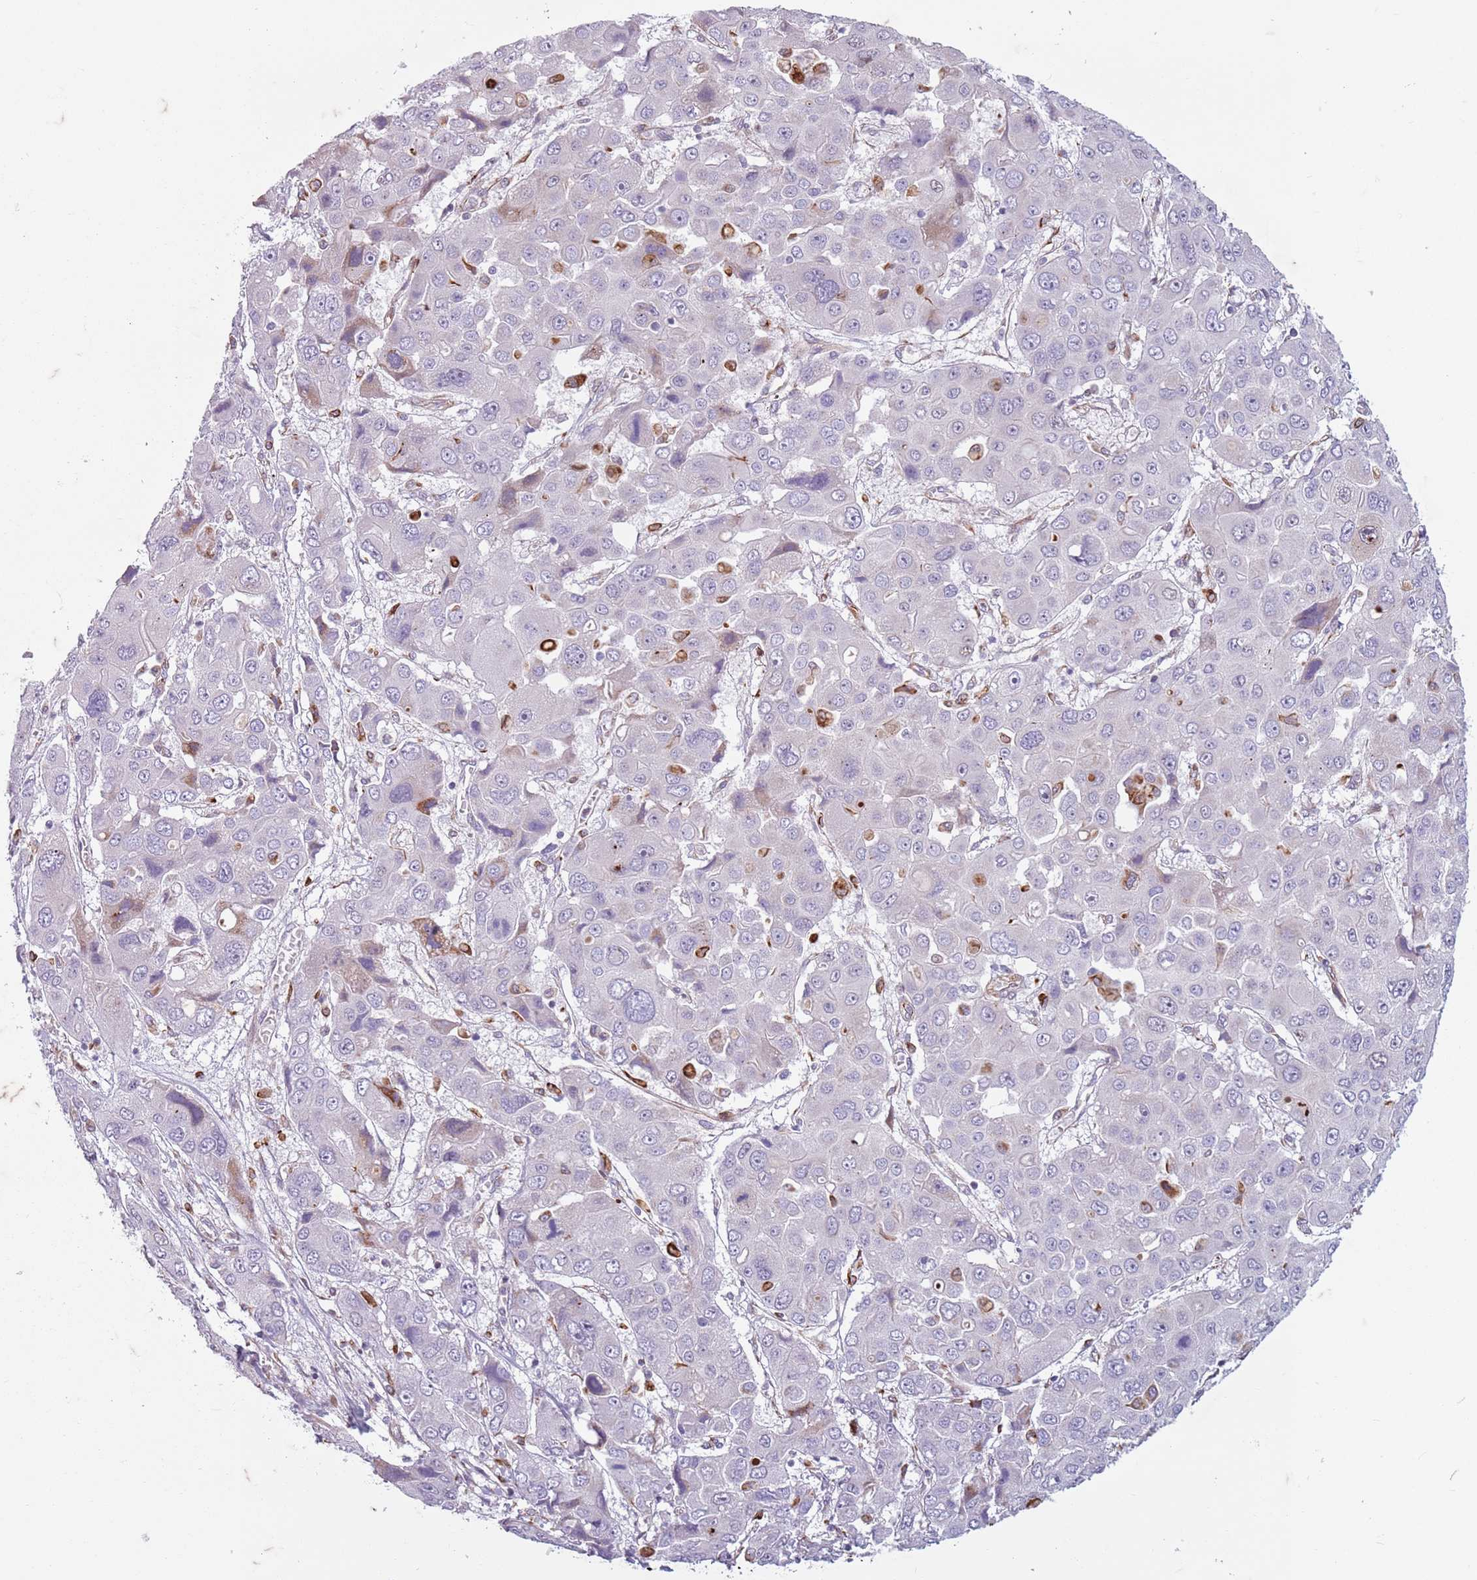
{"staining": {"intensity": "negative", "quantity": "none", "location": "none"}, "tissue": "liver cancer", "cell_type": "Tumor cells", "image_type": "cancer", "snomed": [{"axis": "morphology", "description": "Cholangiocarcinoma"}, {"axis": "topography", "description": "Liver"}], "caption": "This is a micrograph of immunohistochemistry (IHC) staining of liver cholangiocarcinoma, which shows no positivity in tumor cells.", "gene": "TAS2R38", "patient": {"sex": "male", "age": 67}}